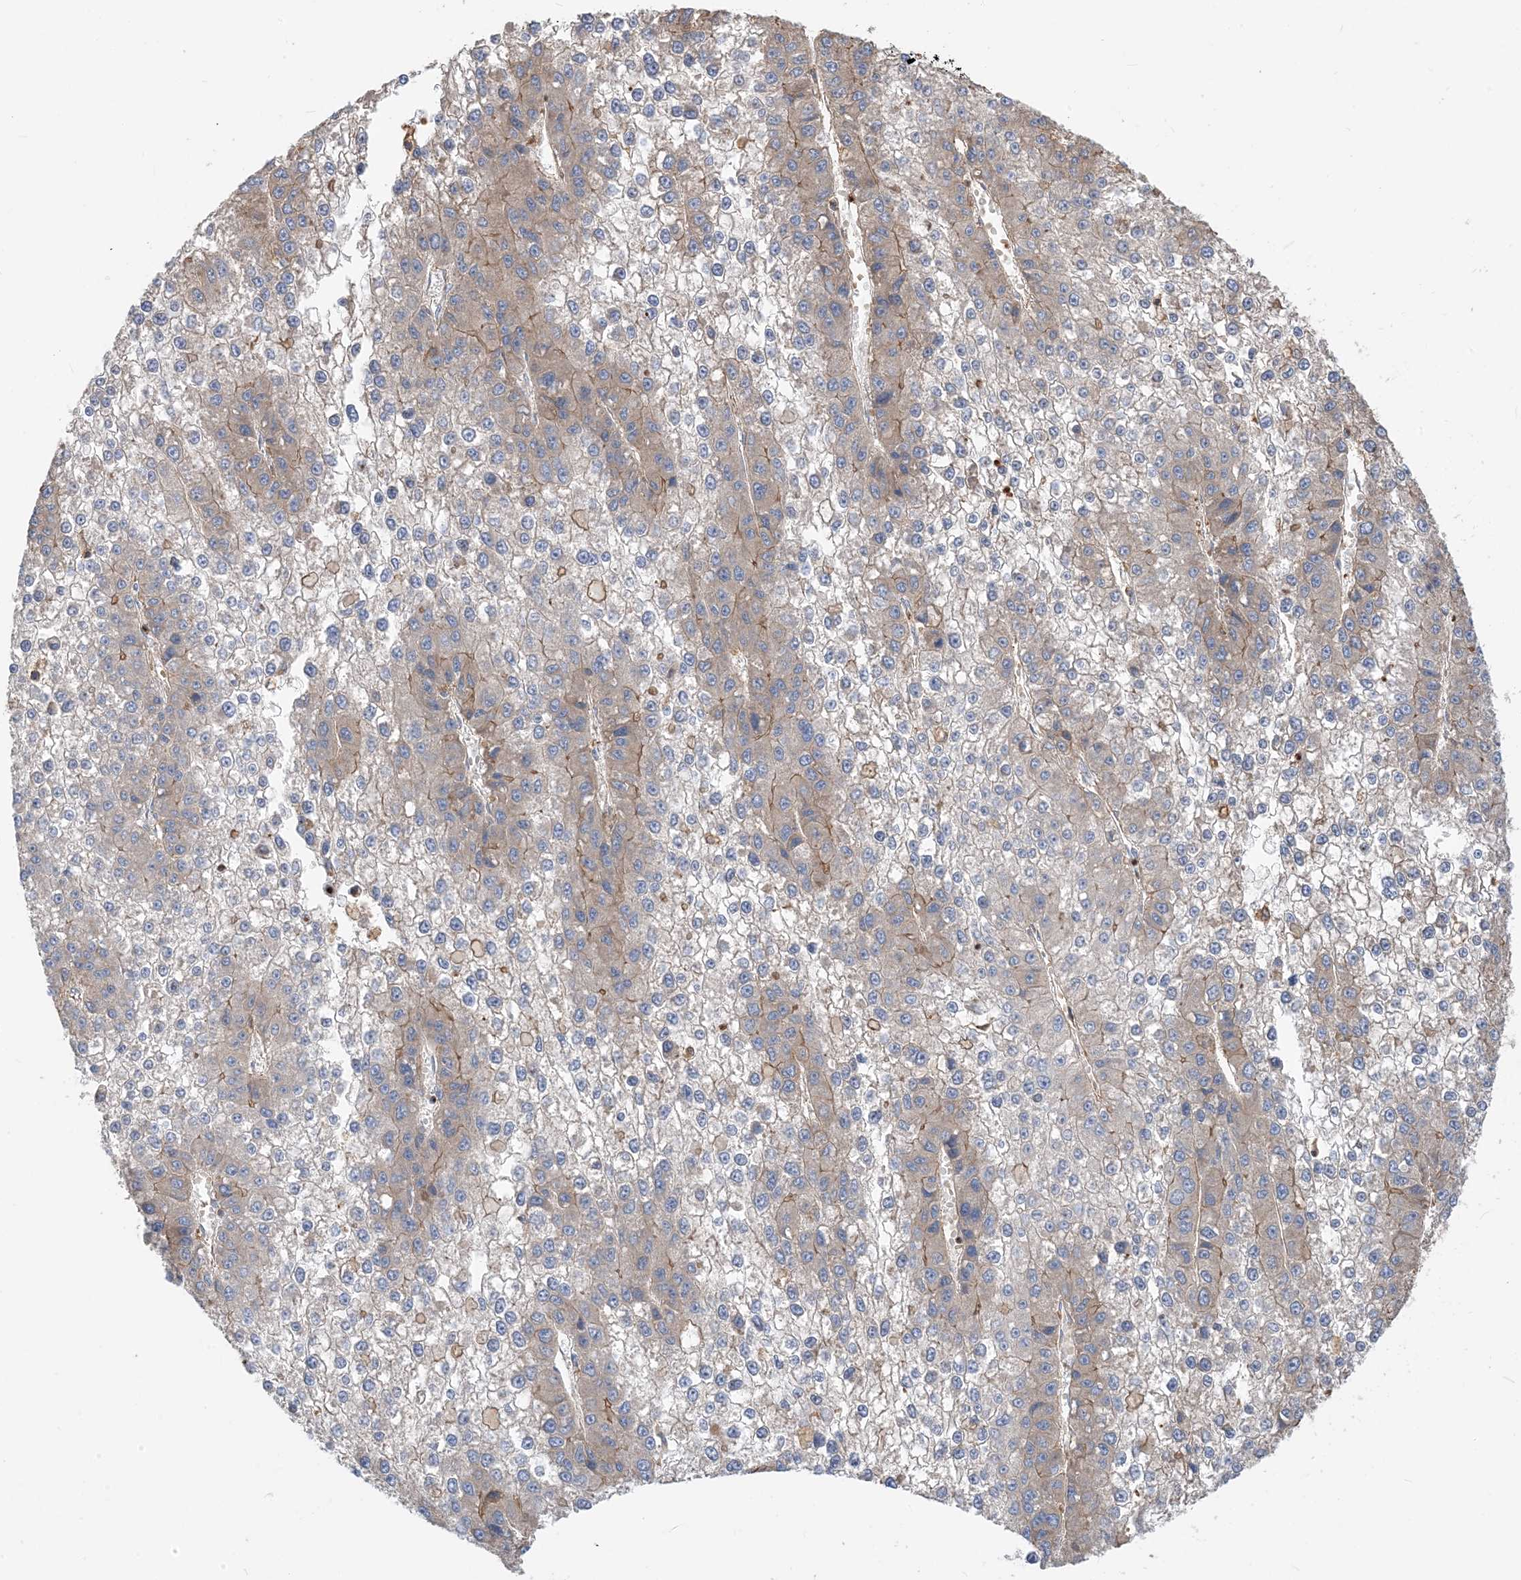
{"staining": {"intensity": "moderate", "quantity": "<25%", "location": "cytoplasmic/membranous"}, "tissue": "liver cancer", "cell_type": "Tumor cells", "image_type": "cancer", "snomed": [{"axis": "morphology", "description": "Carcinoma, Hepatocellular, NOS"}, {"axis": "topography", "description": "Liver"}], "caption": "IHC image of human hepatocellular carcinoma (liver) stained for a protein (brown), which shows low levels of moderate cytoplasmic/membranous expression in approximately <25% of tumor cells.", "gene": "PARVG", "patient": {"sex": "female", "age": 73}}